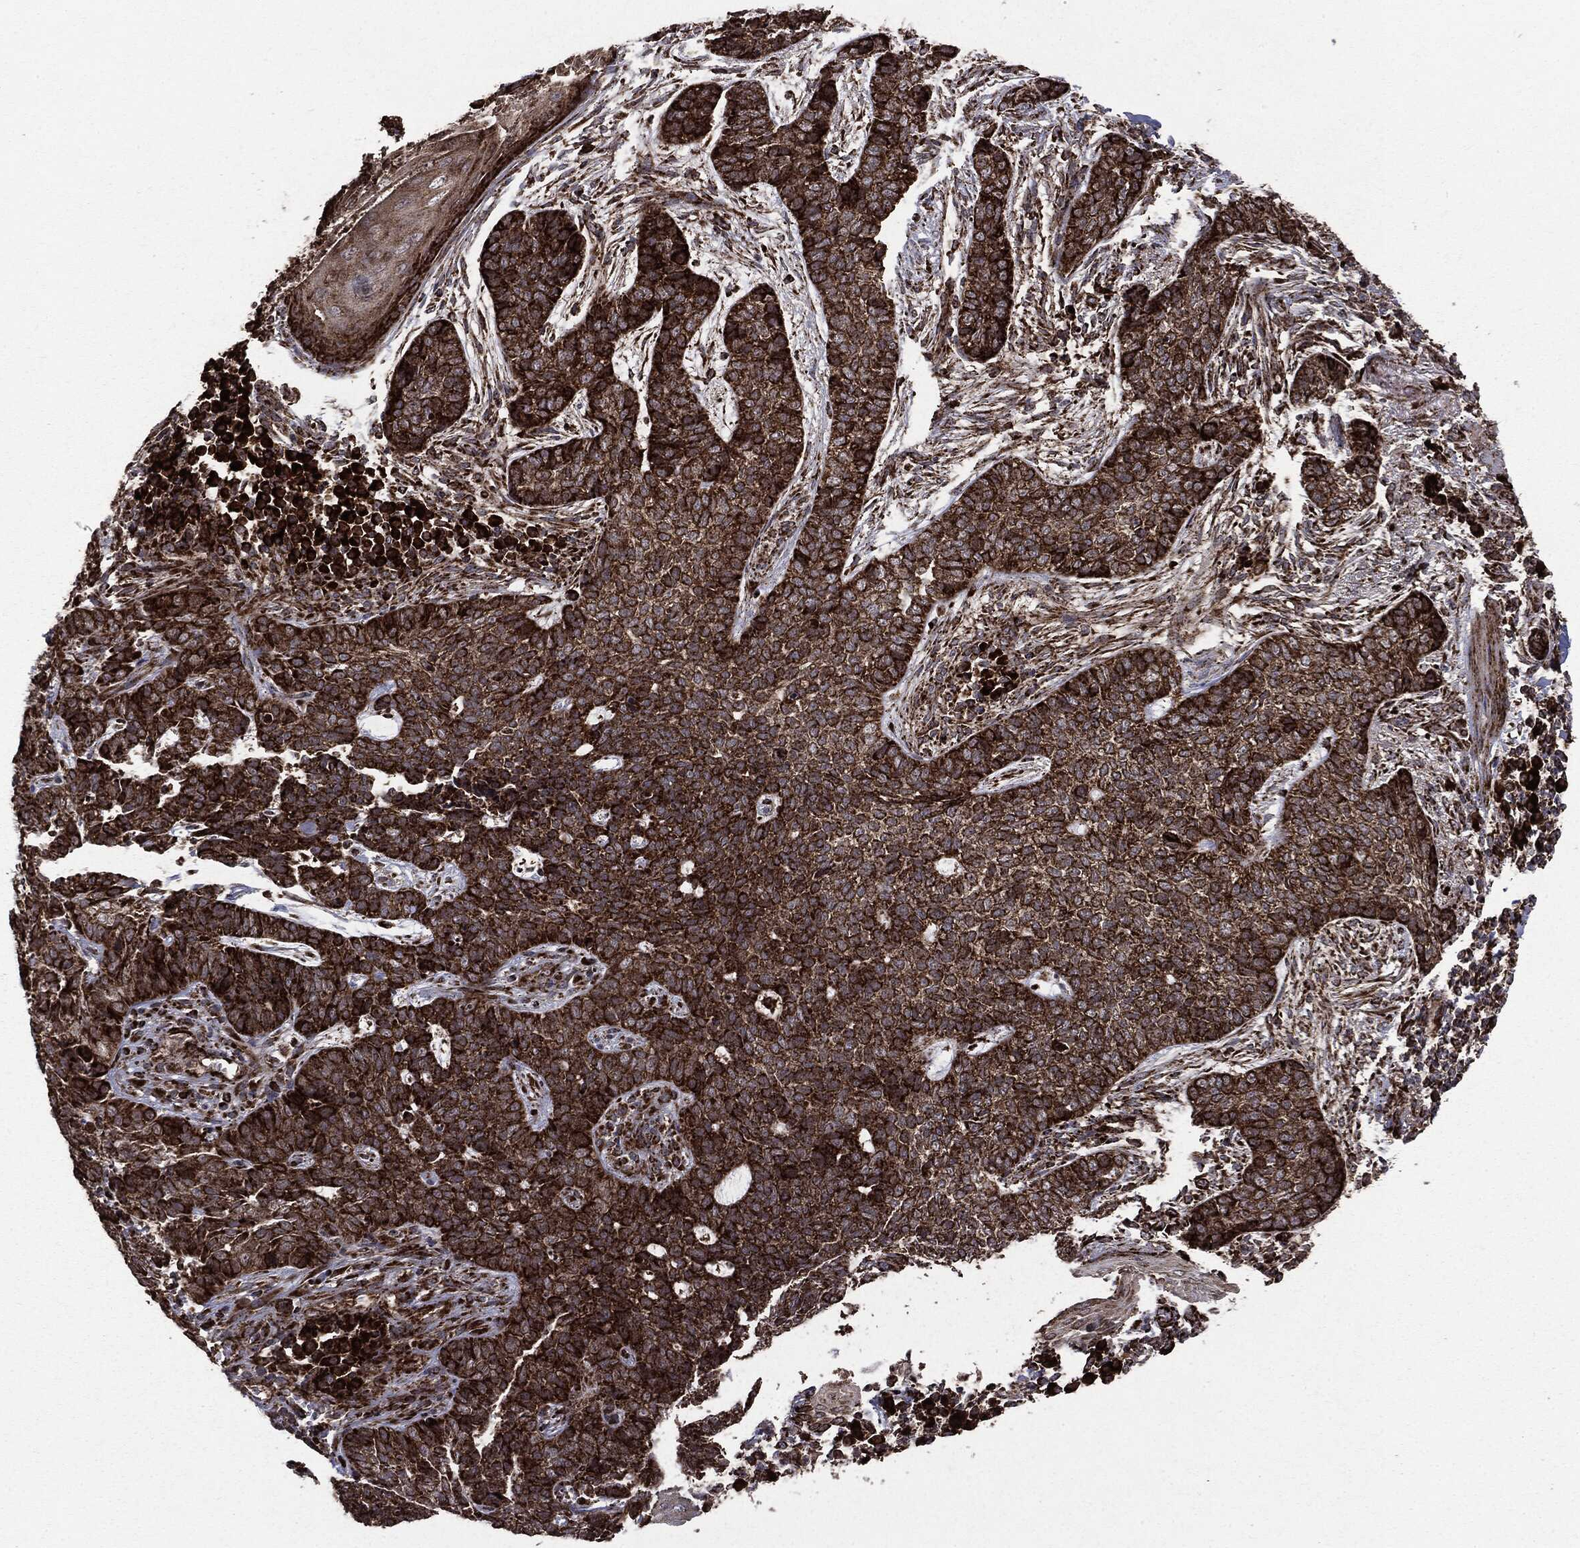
{"staining": {"intensity": "strong", "quantity": ">75%", "location": "cytoplasmic/membranous"}, "tissue": "skin cancer", "cell_type": "Tumor cells", "image_type": "cancer", "snomed": [{"axis": "morphology", "description": "Squamous cell carcinoma, NOS"}, {"axis": "topography", "description": "Skin"}], "caption": "About >75% of tumor cells in skin cancer demonstrate strong cytoplasmic/membranous protein staining as visualized by brown immunohistochemical staining.", "gene": "MAP2K1", "patient": {"sex": "male", "age": 88}}